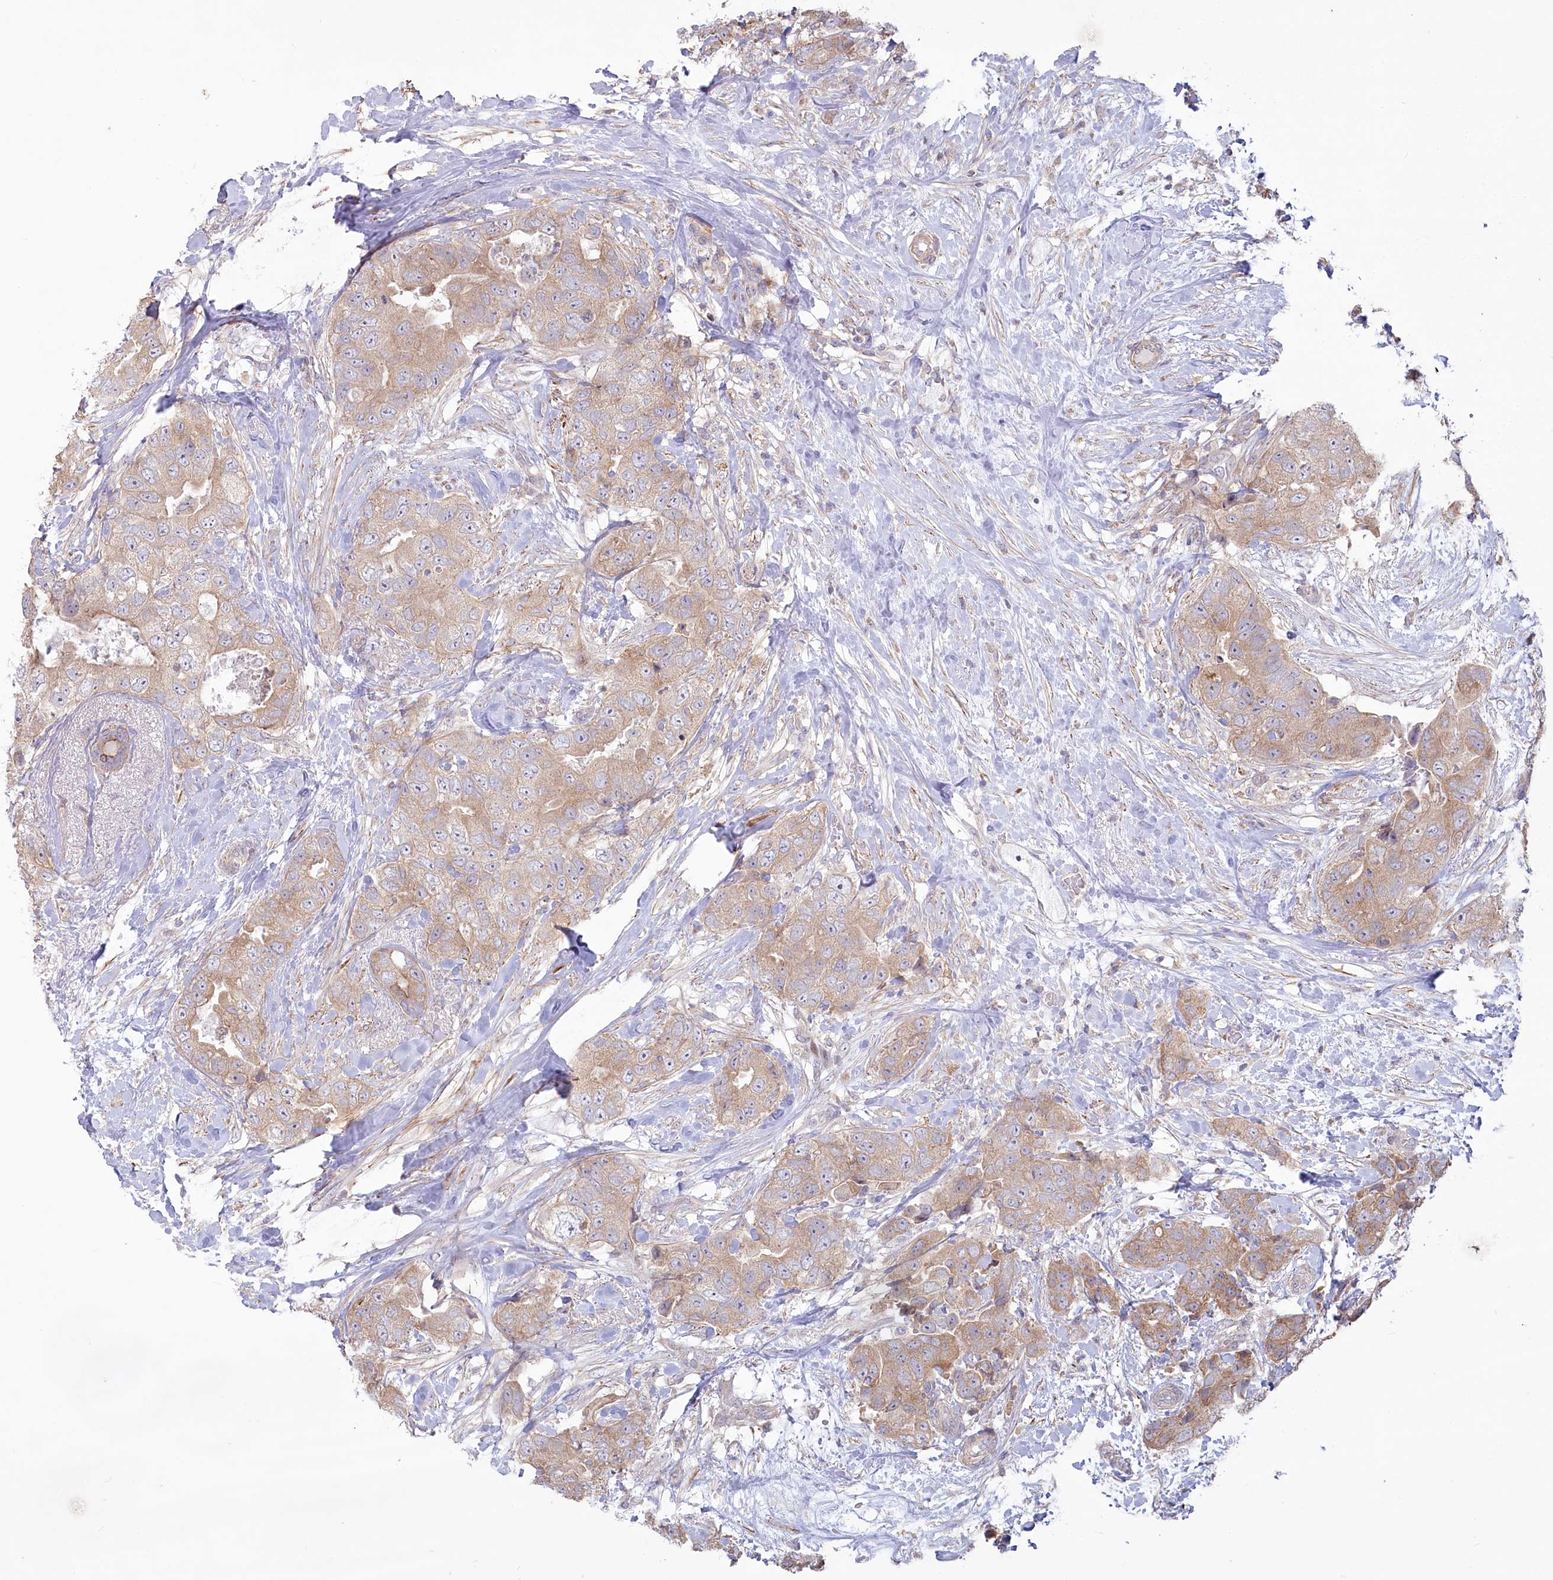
{"staining": {"intensity": "moderate", "quantity": "25%-75%", "location": "cytoplasmic/membranous"}, "tissue": "breast cancer", "cell_type": "Tumor cells", "image_type": "cancer", "snomed": [{"axis": "morphology", "description": "Duct carcinoma"}, {"axis": "topography", "description": "Breast"}], "caption": "Approximately 25%-75% of tumor cells in human breast cancer reveal moderate cytoplasmic/membranous protein staining as visualized by brown immunohistochemical staining.", "gene": "MTG1", "patient": {"sex": "female", "age": 62}}